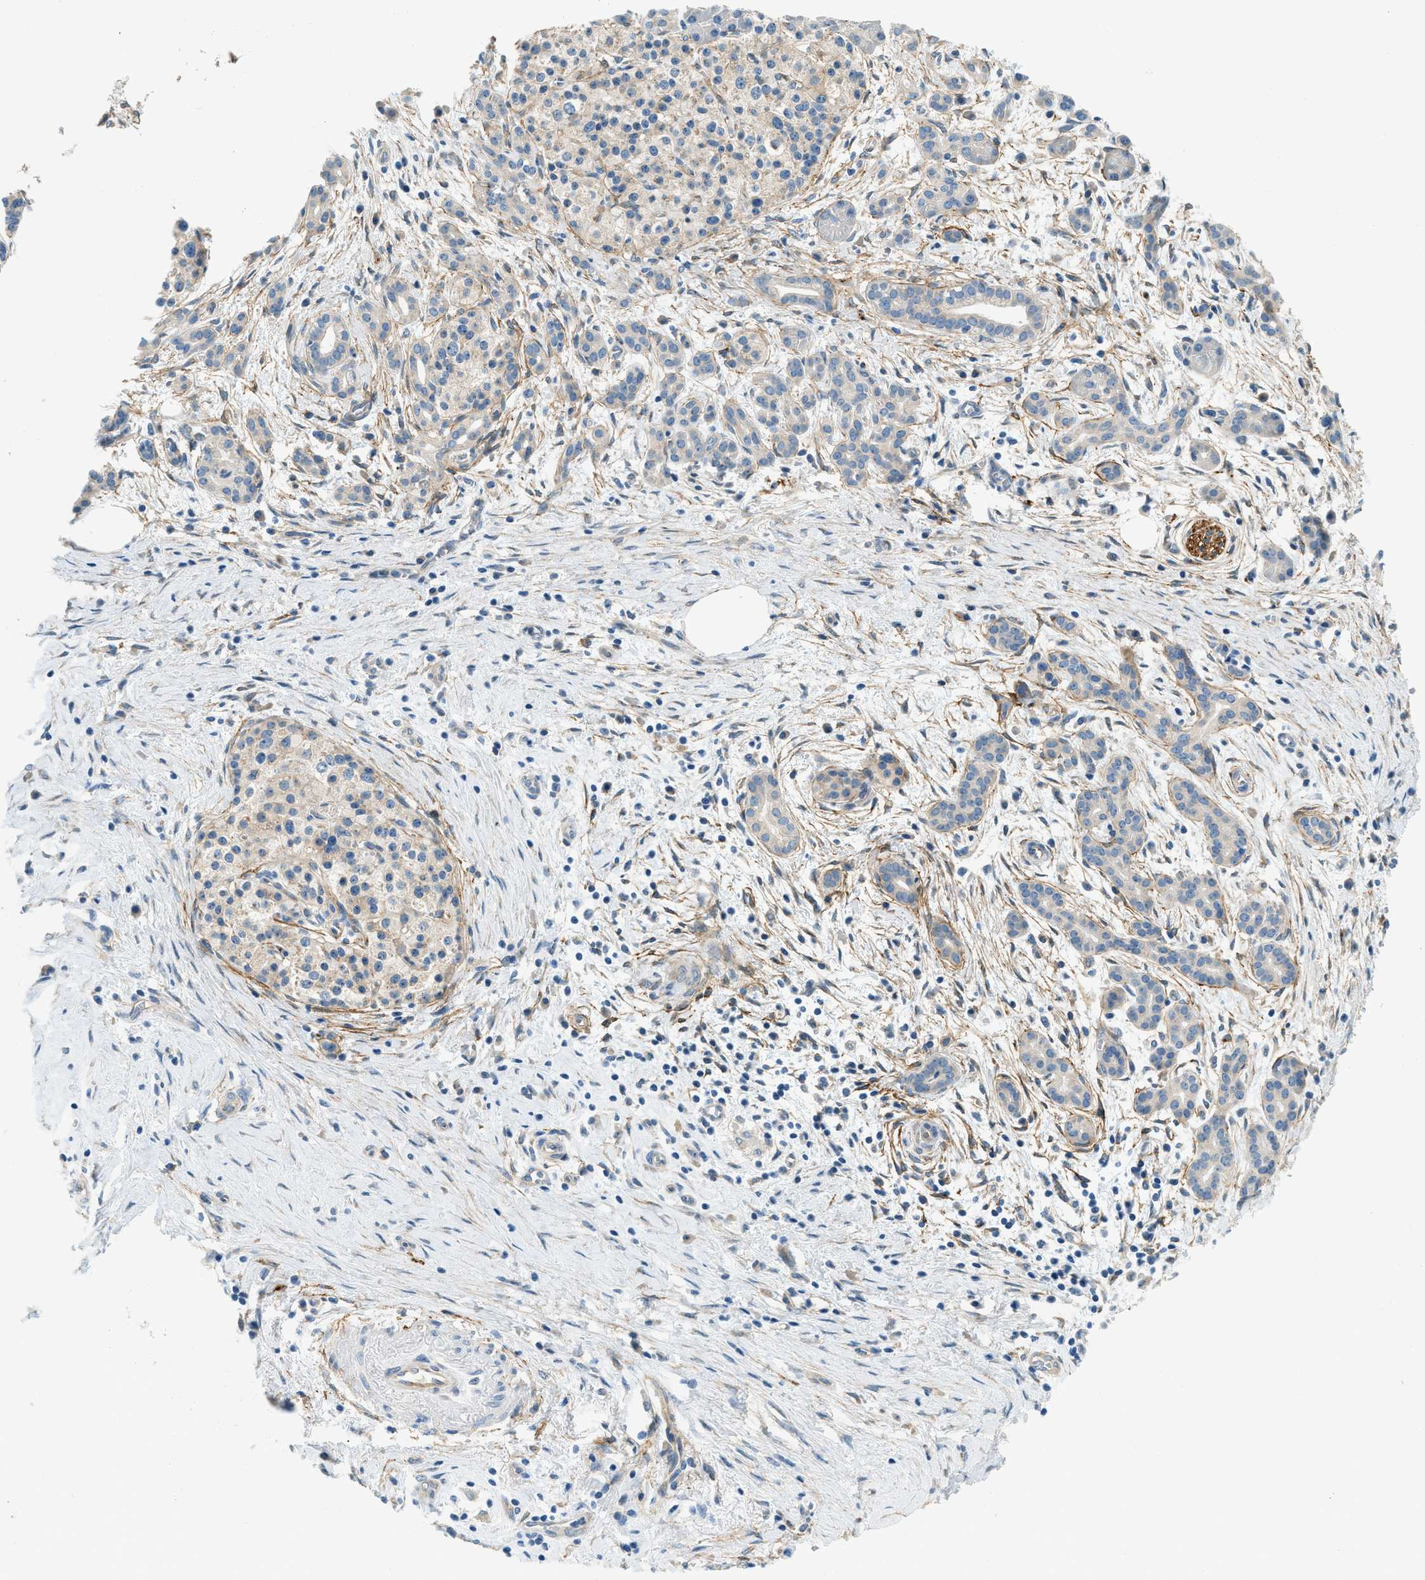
{"staining": {"intensity": "weak", "quantity": "<25%", "location": "cytoplasmic/membranous"}, "tissue": "pancreatic cancer", "cell_type": "Tumor cells", "image_type": "cancer", "snomed": [{"axis": "morphology", "description": "Adenocarcinoma, NOS"}, {"axis": "topography", "description": "Pancreas"}], "caption": "Tumor cells show no significant protein expression in pancreatic cancer (adenocarcinoma).", "gene": "ZNF367", "patient": {"sex": "female", "age": 70}}